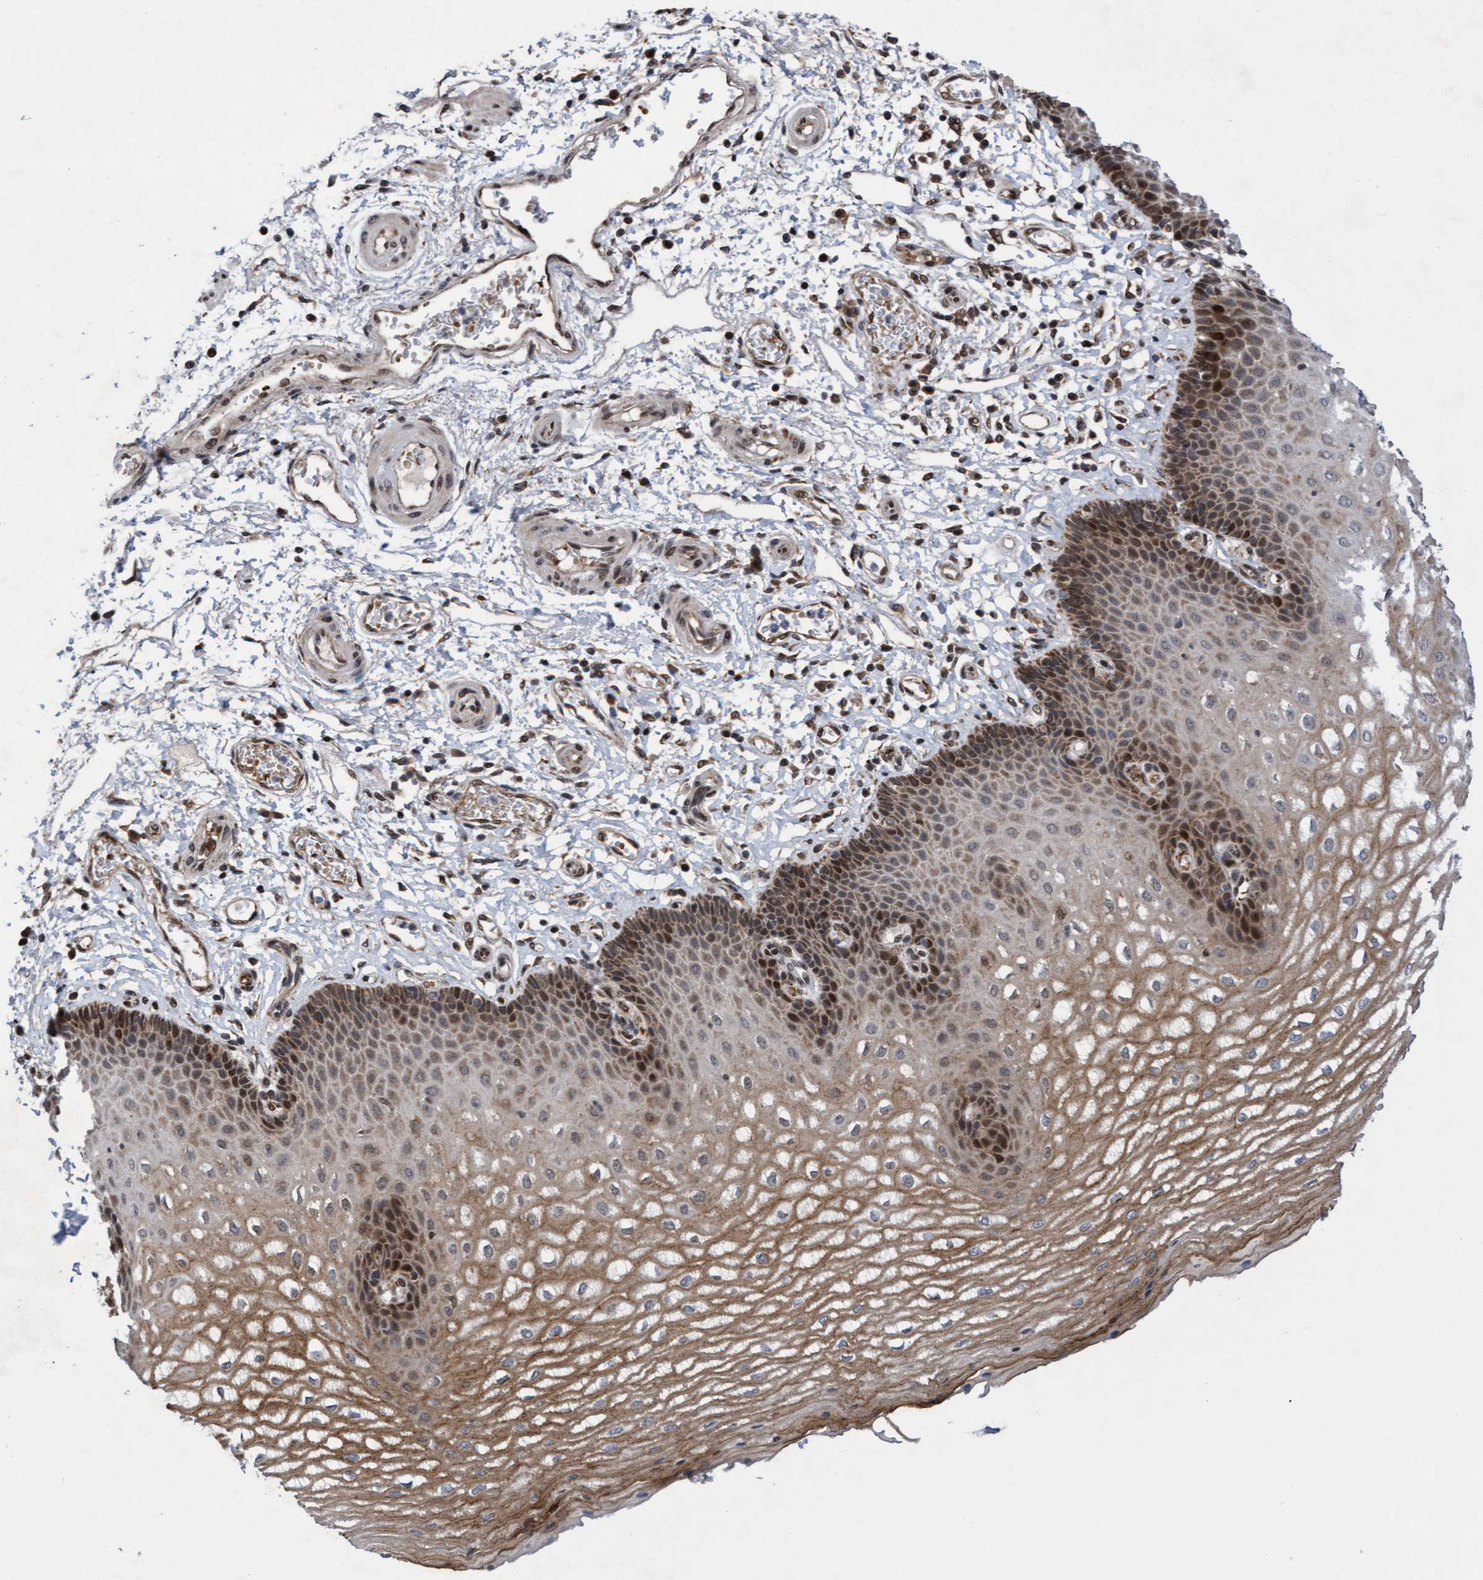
{"staining": {"intensity": "moderate", "quantity": "25%-75%", "location": "cytoplasmic/membranous,nuclear"}, "tissue": "esophagus", "cell_type": "Squamous epithelial cells", "image_type": "normal", "snomed": [{"axis": "morphology", "description": "Normal tissue, NOS"}, {"axis": "topography", "description": "Esophagus"}], "caption": "Benign esophagus shows moderate cytoplasmic/membranous,nuclear expression in approximately 25%-75% of squamous epithelial cells.", "gene": "TANC2", "patient": {"sex": "male", "age": 54}}